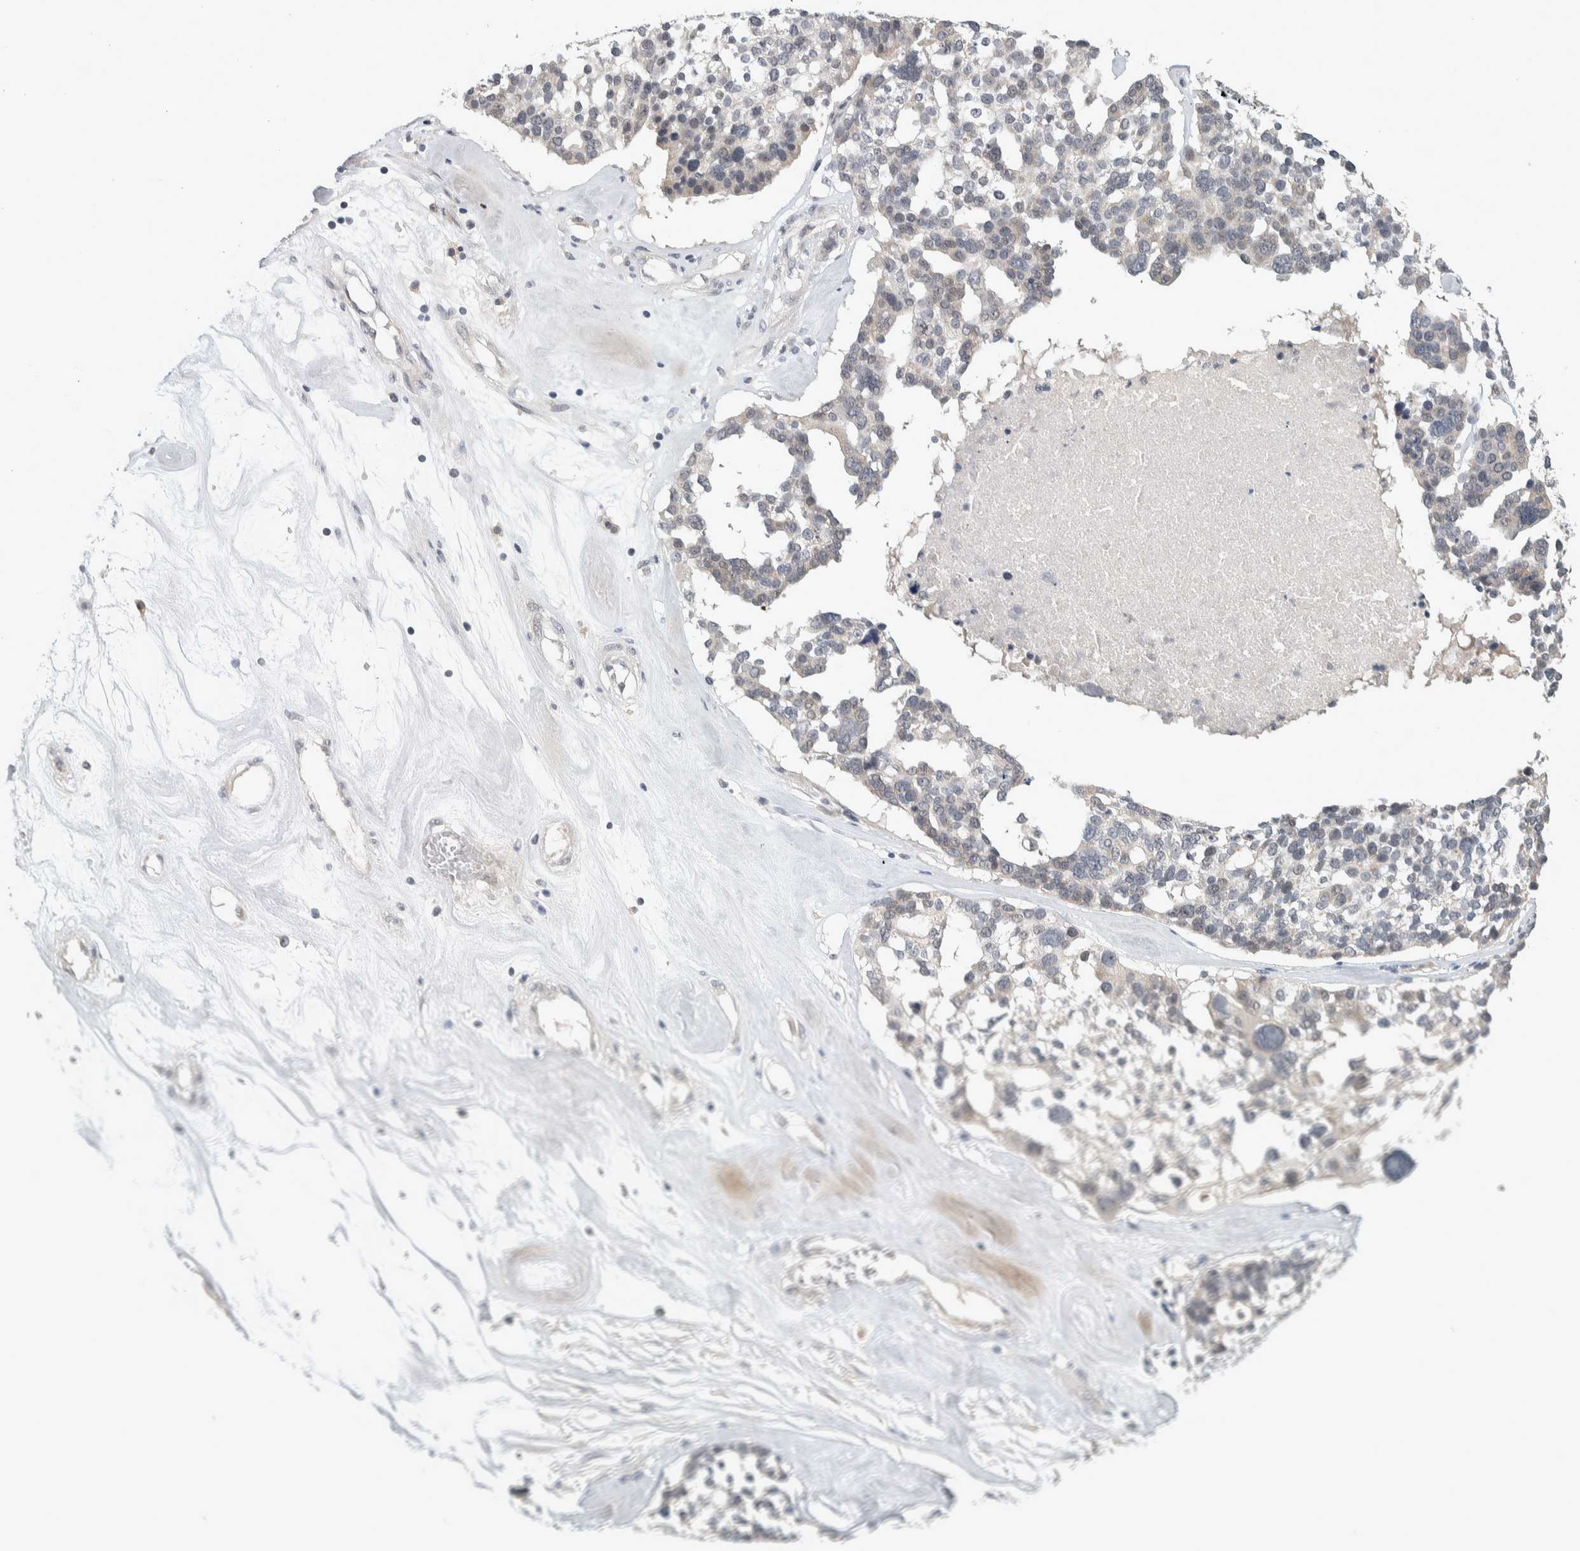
{"staining": {"intensity": "negative", "quantity": "none", "location": "none"}, "tissue": "ovarian cancer", "cell_type": "Tumor cells", "image_type": "cancer", "snomed": [{"axis": "morphology", "description": "Cystadenocarcinoma, serous, NOS"}, {"axis": "topography", "description": "Ovary"}], "caption": "Immunohistochemistry photomicrograph of neoplastic tissue: serous cystadenocarcinoma (ovarian) stained with DAB (3,3'-diaminobenzidine) reveals no significant protein staining in tumor cells.", "gene": "AFP", "patient": {"sex": "female", "age": 59}}